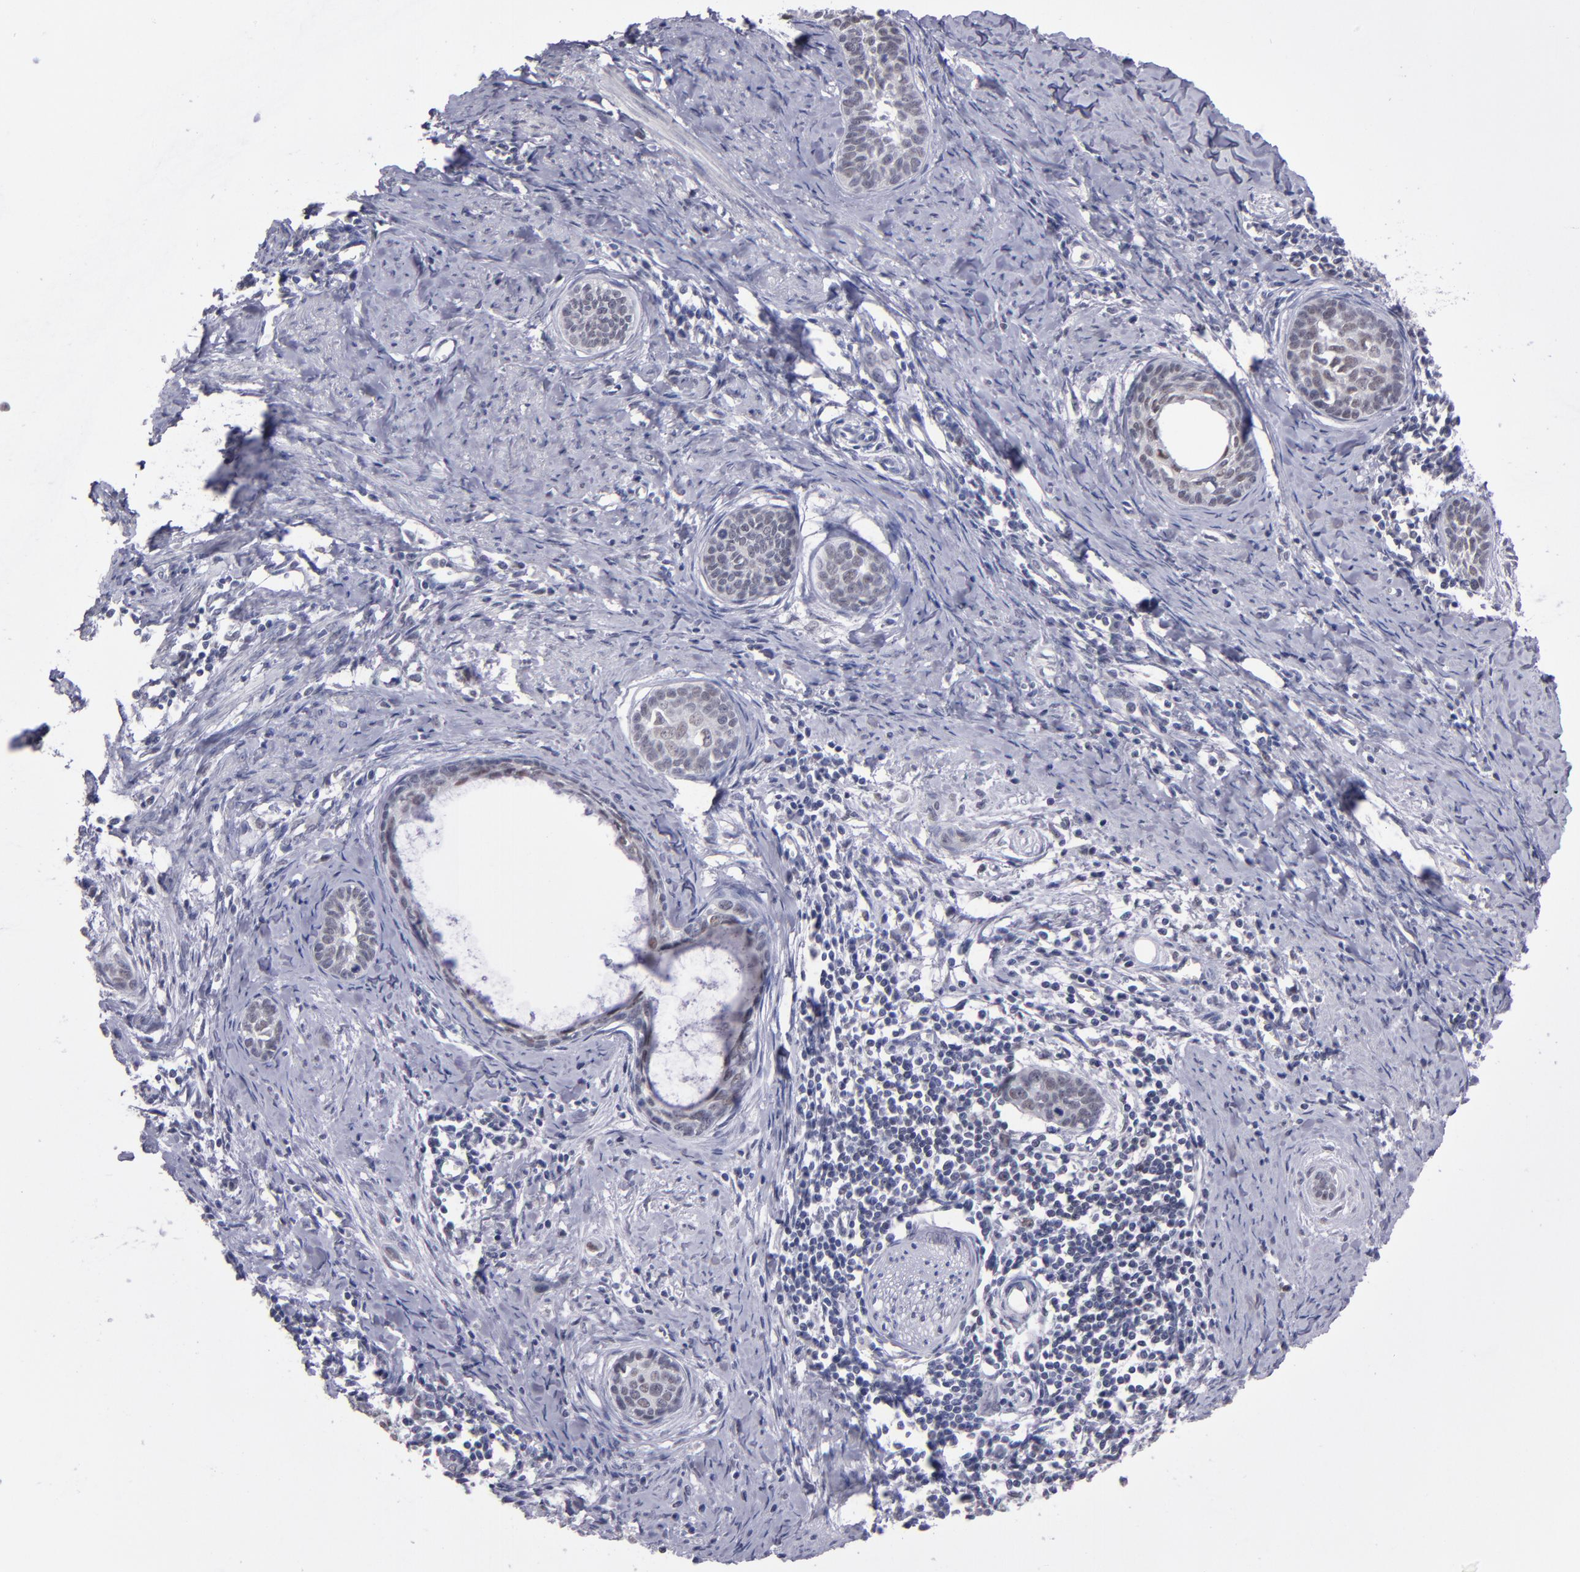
{"staining": {"intensity": "weak", "quantity": "25%-75%", "location": "nuclear"}, "tissue": "cervical cancer", "cell_type": "Tumor cells", "image_type": "cancer", "snomed": [{"axis": "morphology", "description": "Squamous cell carcinoma, NOS"}, {"axis": "topography", "description": "Cervix"}], "caption": "Cervical cancer (squamous cell carcinoma) stained for a protein displays weak nuclear positivity in tumor cells.", "gene": "OTUB2", "patient": {"sex": "female", "age": 33}}